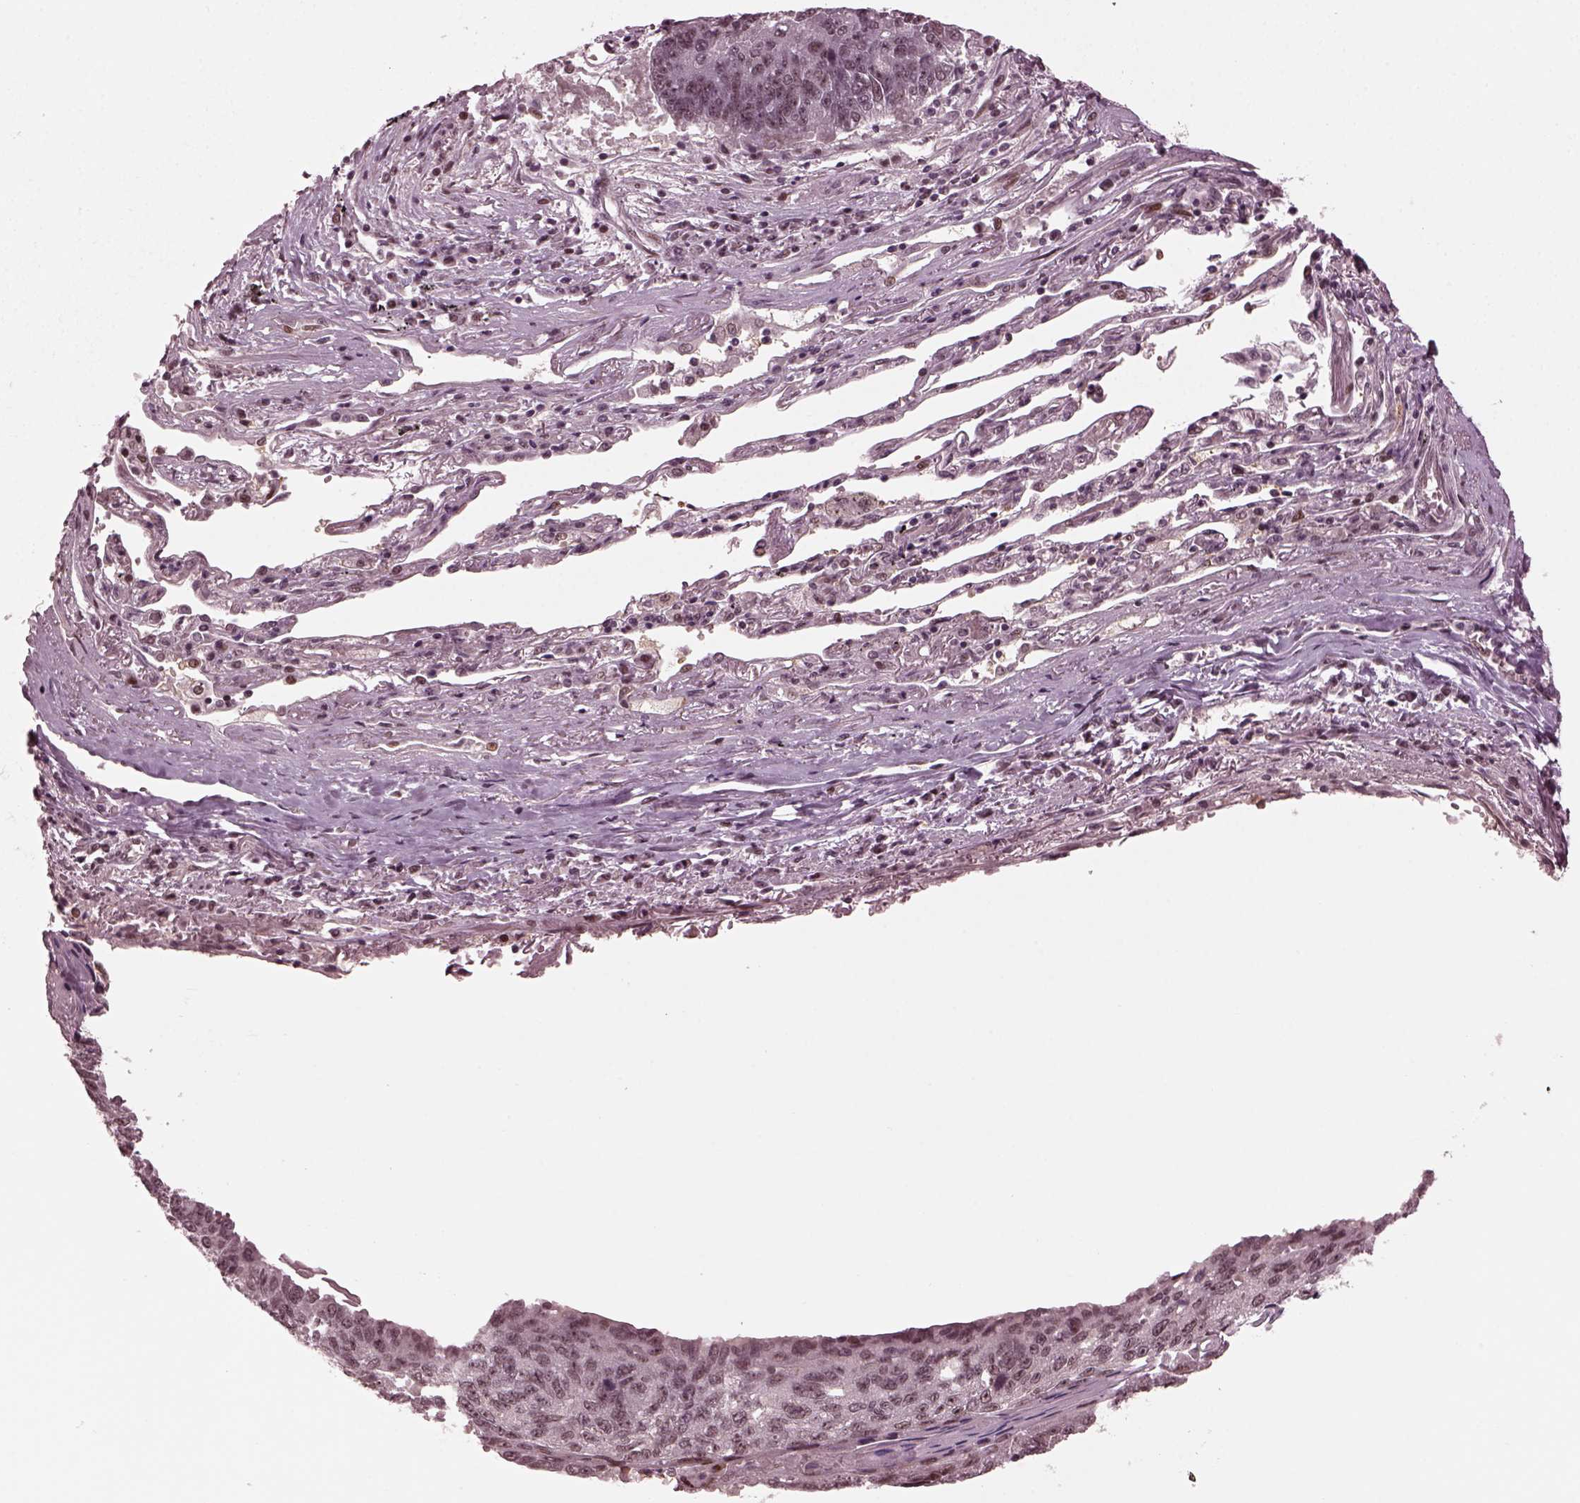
{"staining": {"intensity": "negative", "quantity": "none", "location": "none"}, "tissue": "lung cancer", "cell_type": "Tumor cells", "image_type": "cancer", "snomed": [{"axis": "morphology", "description": "Squamous cell carcinoma, NOS"}, {"axis": "topography", "description": "Lung"}], "caption": "This is an IHC photomicrograph of lung cancer. There is no positivity in tumor cells.", "gene": "TRIB3", "patient": {"sex": "male", "age": 73}}